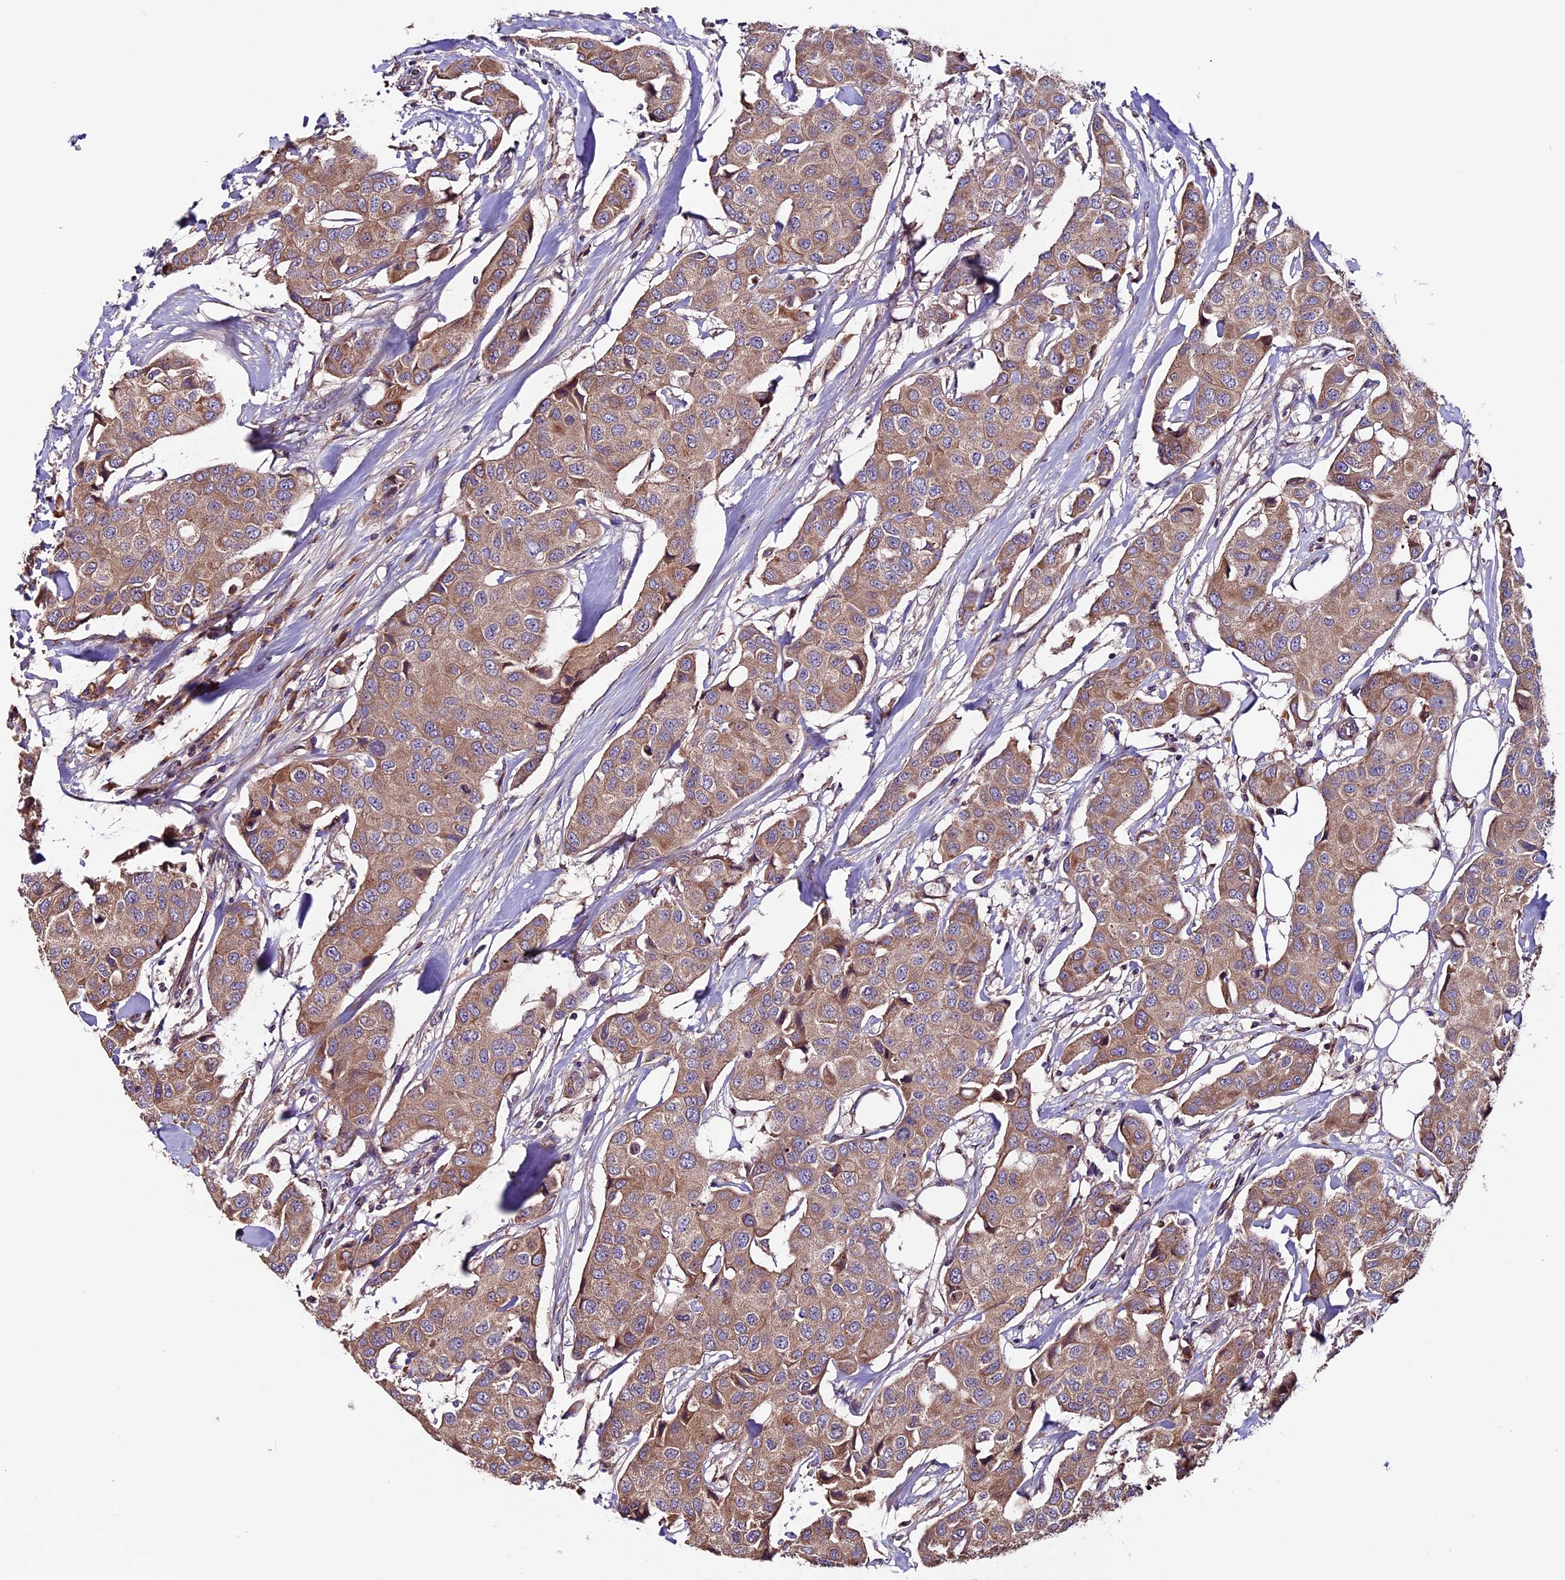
{"staining": {"intensity": "moderate", "quantity": ">75%", "location": "cytoplasmic/membranous"}, "tissue": "breast cancer", "cell_type": "Tumor cells", "image_type": "cancer", "snomed": [{"axis": "morphology", "description": "Duct carcinoma"}, {"axis": "topography", "description": "Breast"}], "caption": "Immunohistochemical staining of breast cancer (intraductal carcinoma) reveals moderate cytoplasmic/membranous protein positivity in approximately >75% of tumor cells.", "gene": "ZNF598", "patient": {"sex": "female", "age": 80}}